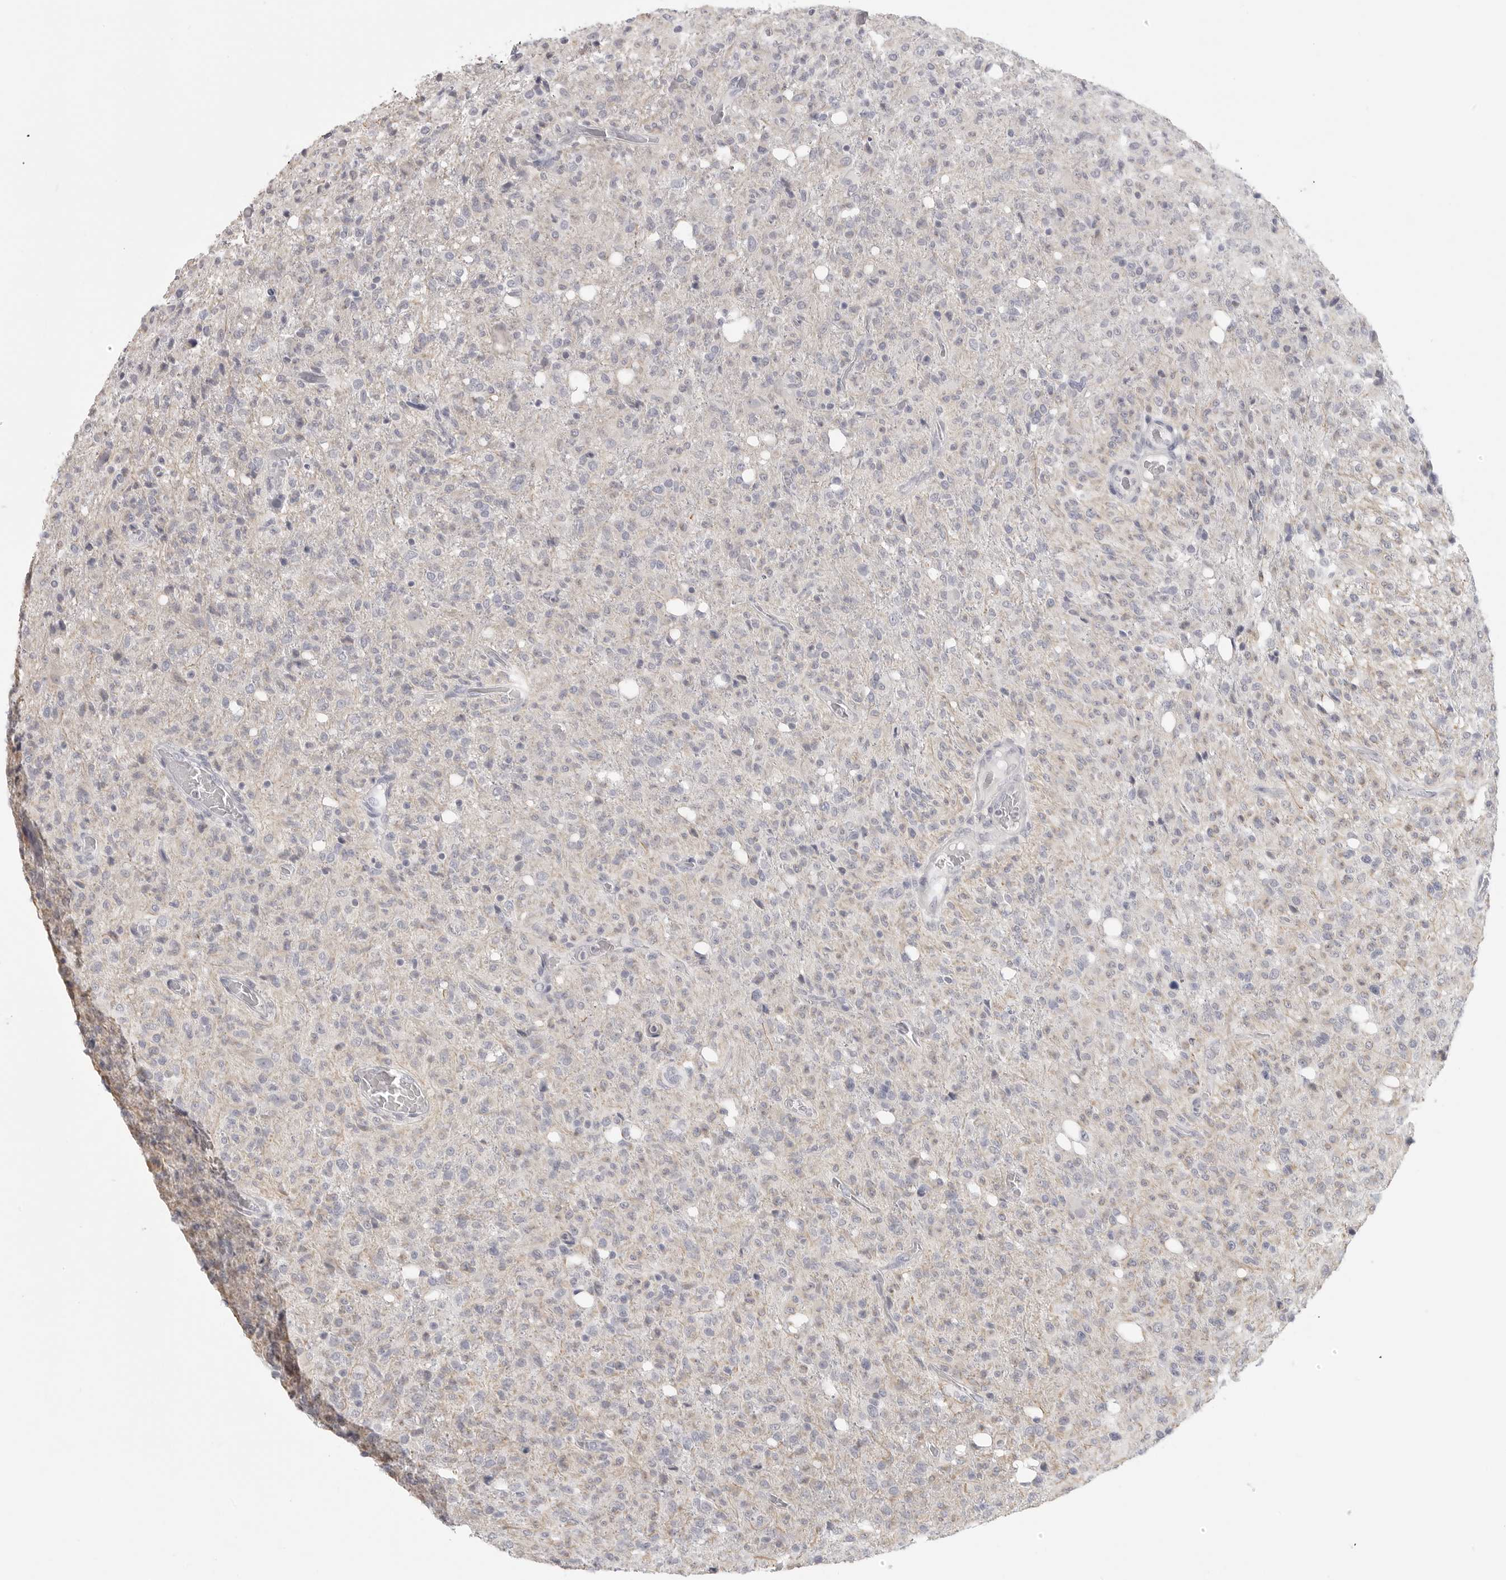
{"staining": {"intensity": "negative", "quantity": "none", "location": "none"}, "tissue": "glioma", "cell_type": "Tumor cells", "image_type": "cancer", "snomed": [{"axis": "morphology", "description": "Glioma, malignant, High grade"}, {"axis": "topography", "description": "Brain"}], "caption": "Tumor cells show no significant protein expression in glioma.", "gene": "HMGCS2", "patient": {"sex": "female", "age": 57}}